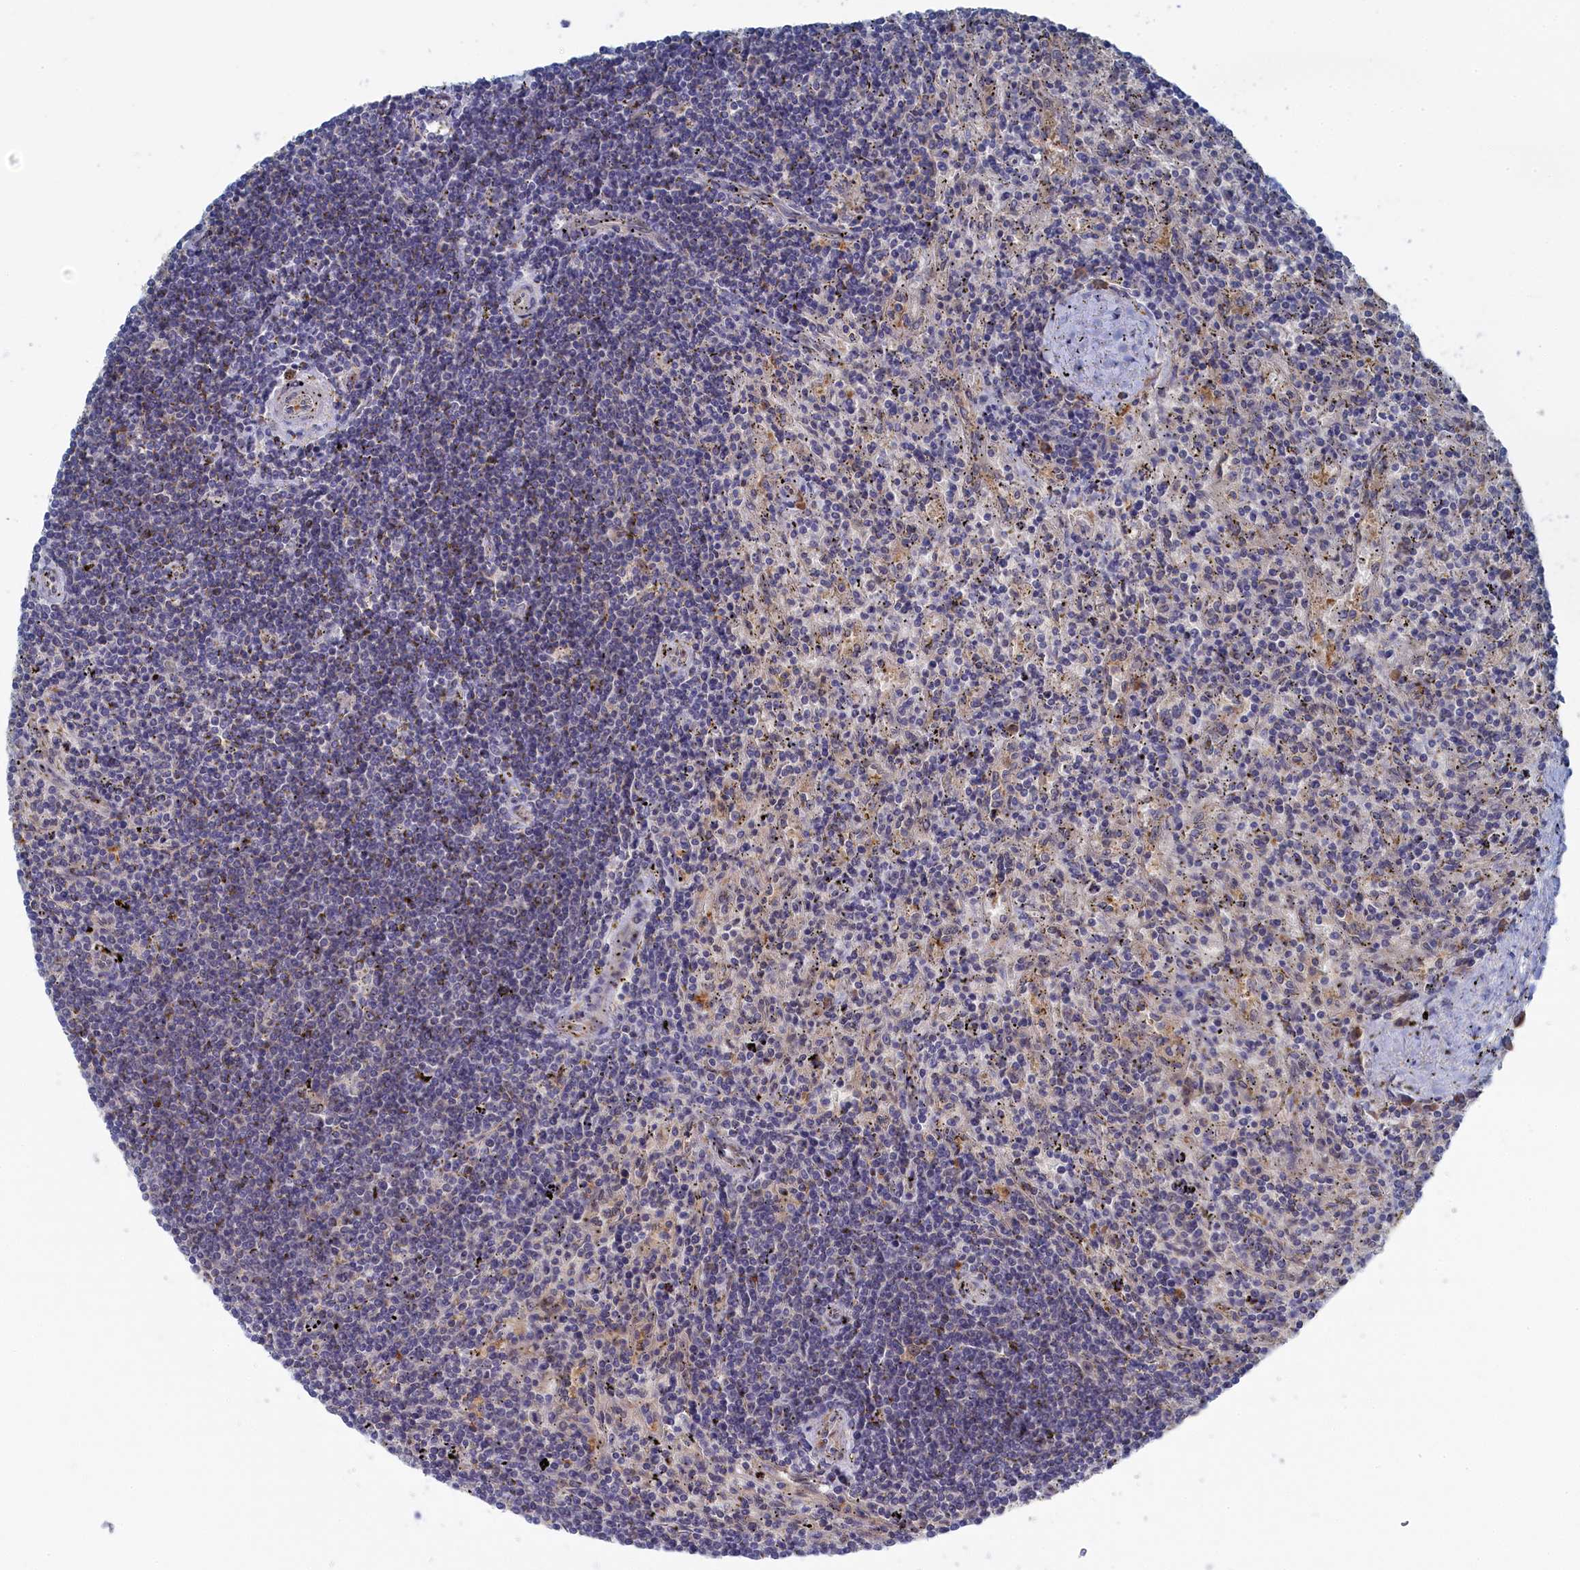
{"staining": {"intensity": "negative", "quantity": "none", "location": "none"}, "tissue": "lymphoma", "cell_type": "Tumor cells", "image_type": "cancer", "snomed": [{"axis": "morphology", "description": "Malignant lymphoma, non-Hodgkin's type, Low grade"}, {"axis": "topography", "description": "Spleen"}], "caption": "High power microscopy image of an immunohistochemistry photomicrograph of malignant lymphoma, non-Hodgkin's type (low-grade), revealing no significant staining in tumor cells.", "gene": "IRGQ", "patient": {"sex": "male", "age": 76}}